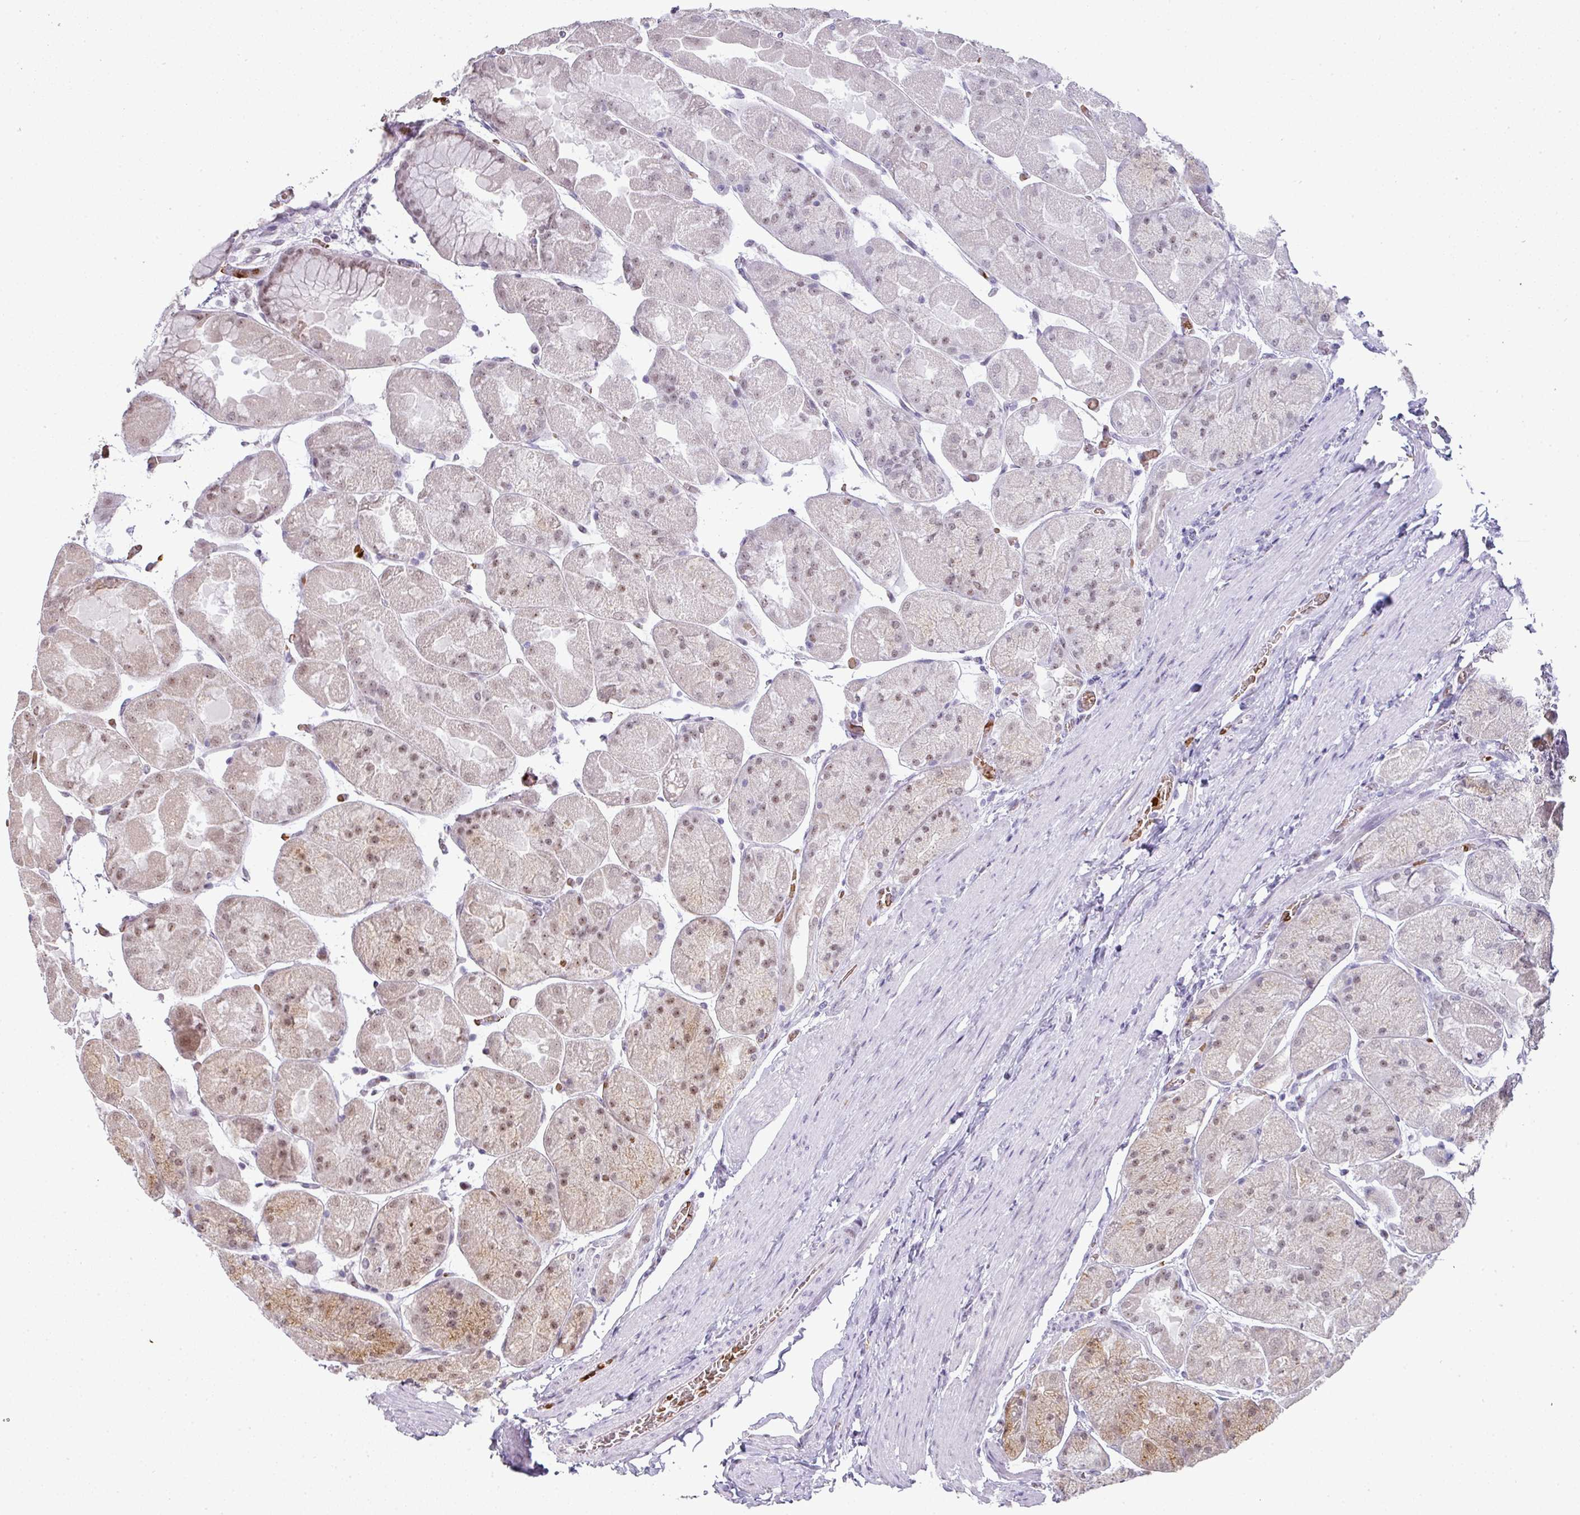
{"staining": {"intensity": "moderate", "quantity": "25%-75%", "location": "cytoplasmic/membranous,nuclear"}, "tissue": "stomach", "cell_type": "Glandular cells", "image_type": "normal", "snomed": [{"axis": "morphology", "description": "Normal tissue, NOS"}, {"axis": "topography", "description": "Stomach"}], "caption": "A brown stain labels moderate cytoplasmic/membranous,nuclear expression of a protein in glandular cells of normal human stomach. Using DAB (brown) and hematoxylin (blue) stains, captured at high magnification using brightfield microscopy.", "gene": "NEIL1", "patient": {"sex": "female", "age": 61}}